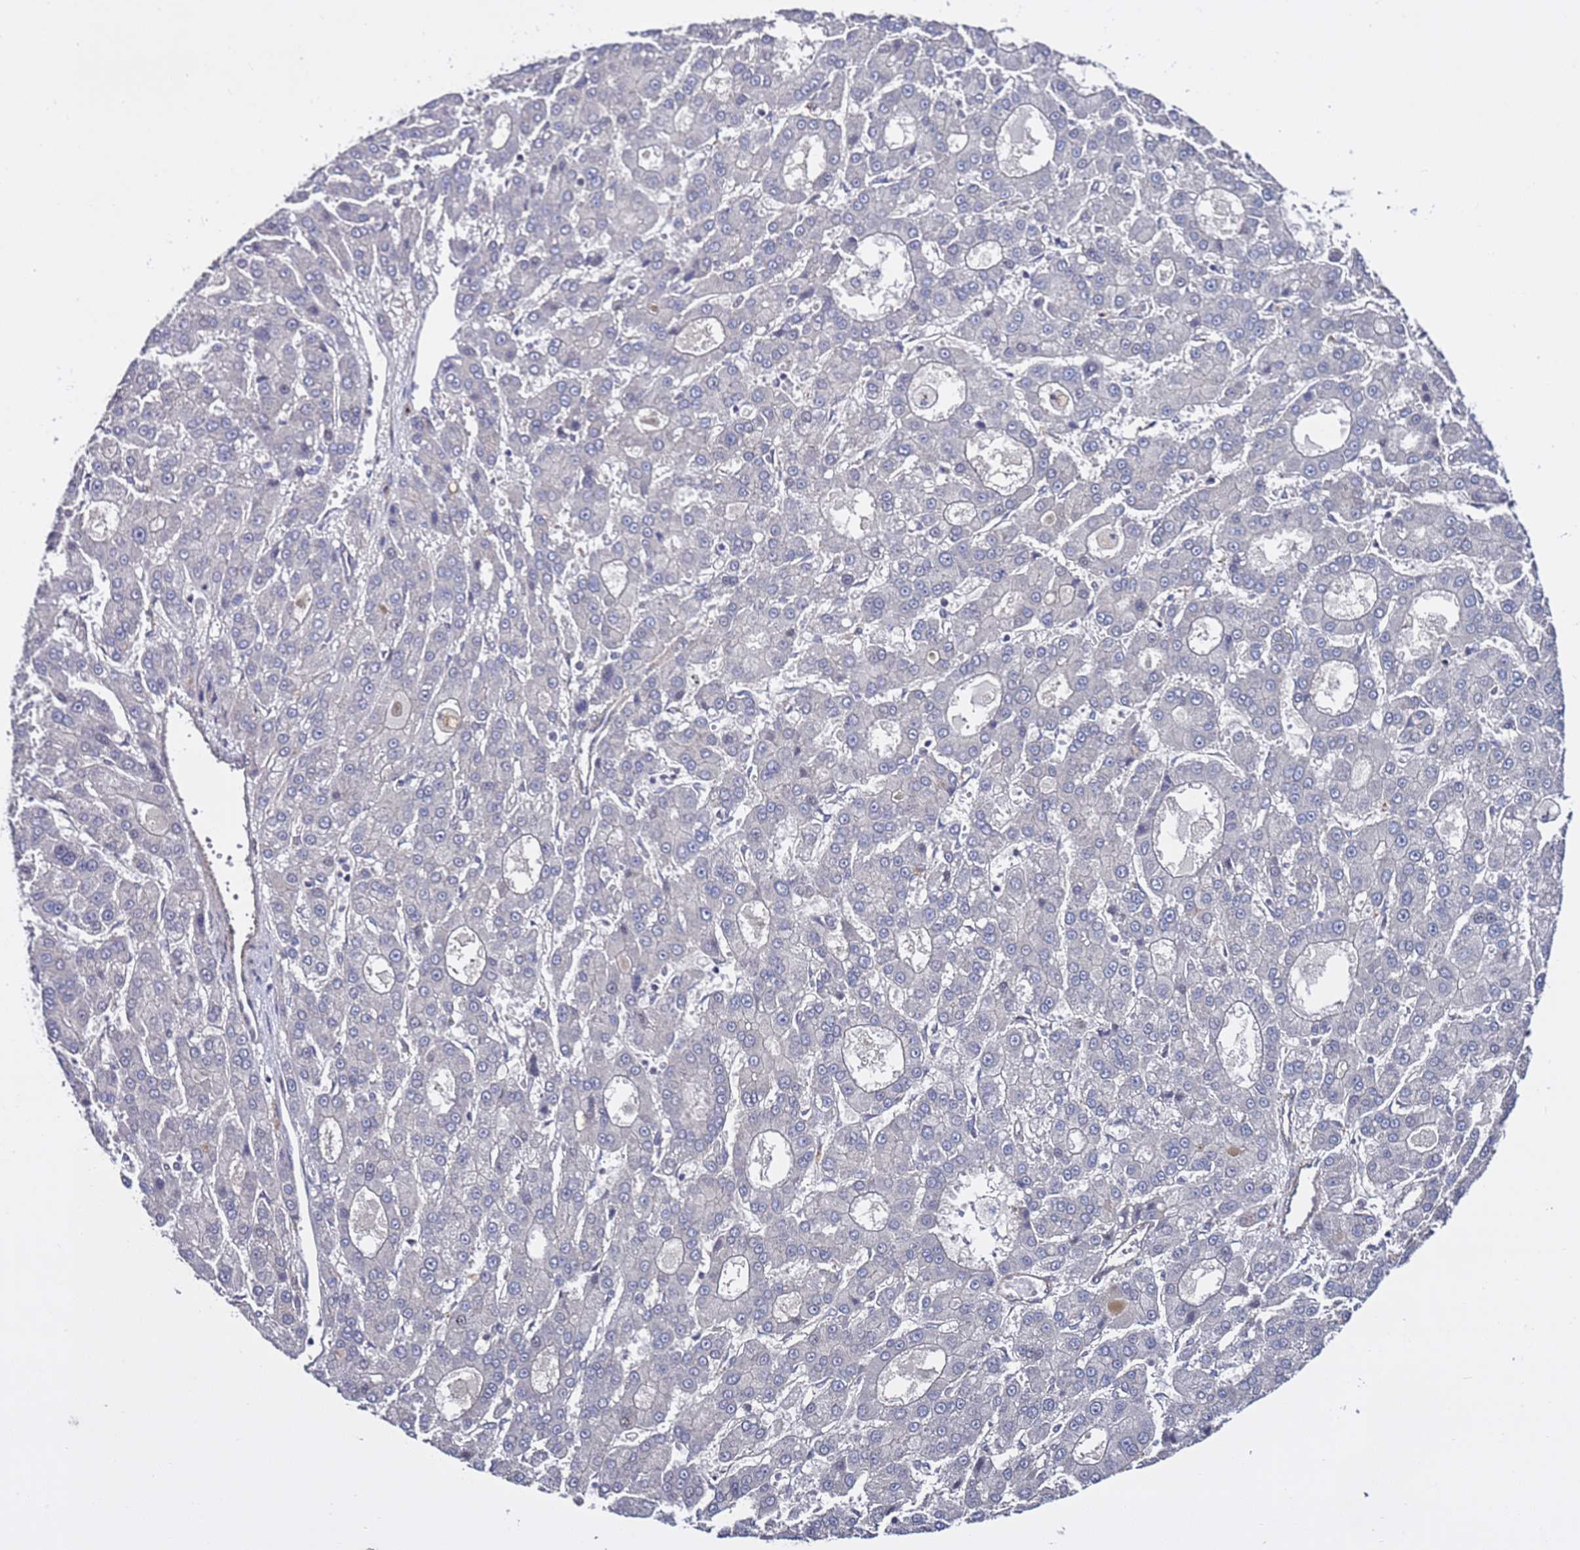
{"staining": {"intensity": "negative", "quantity": "none", "location": "none"}, "tissue": "liver cancer", "cell_type": "Tumor cells", "image_type": "cancer", "snomed": [{"axis": "morphology", "description": "Carcinoma, Hepatocellular, NOS"}, {"axis": "topography", "description": "Liver"}], "caption": "Liver cancer stained for a protein using immunohistochemistry reveals no positivity tumor cells.", "gene": "POLR2D", "patient": {"sex": "male", "age": 70}}